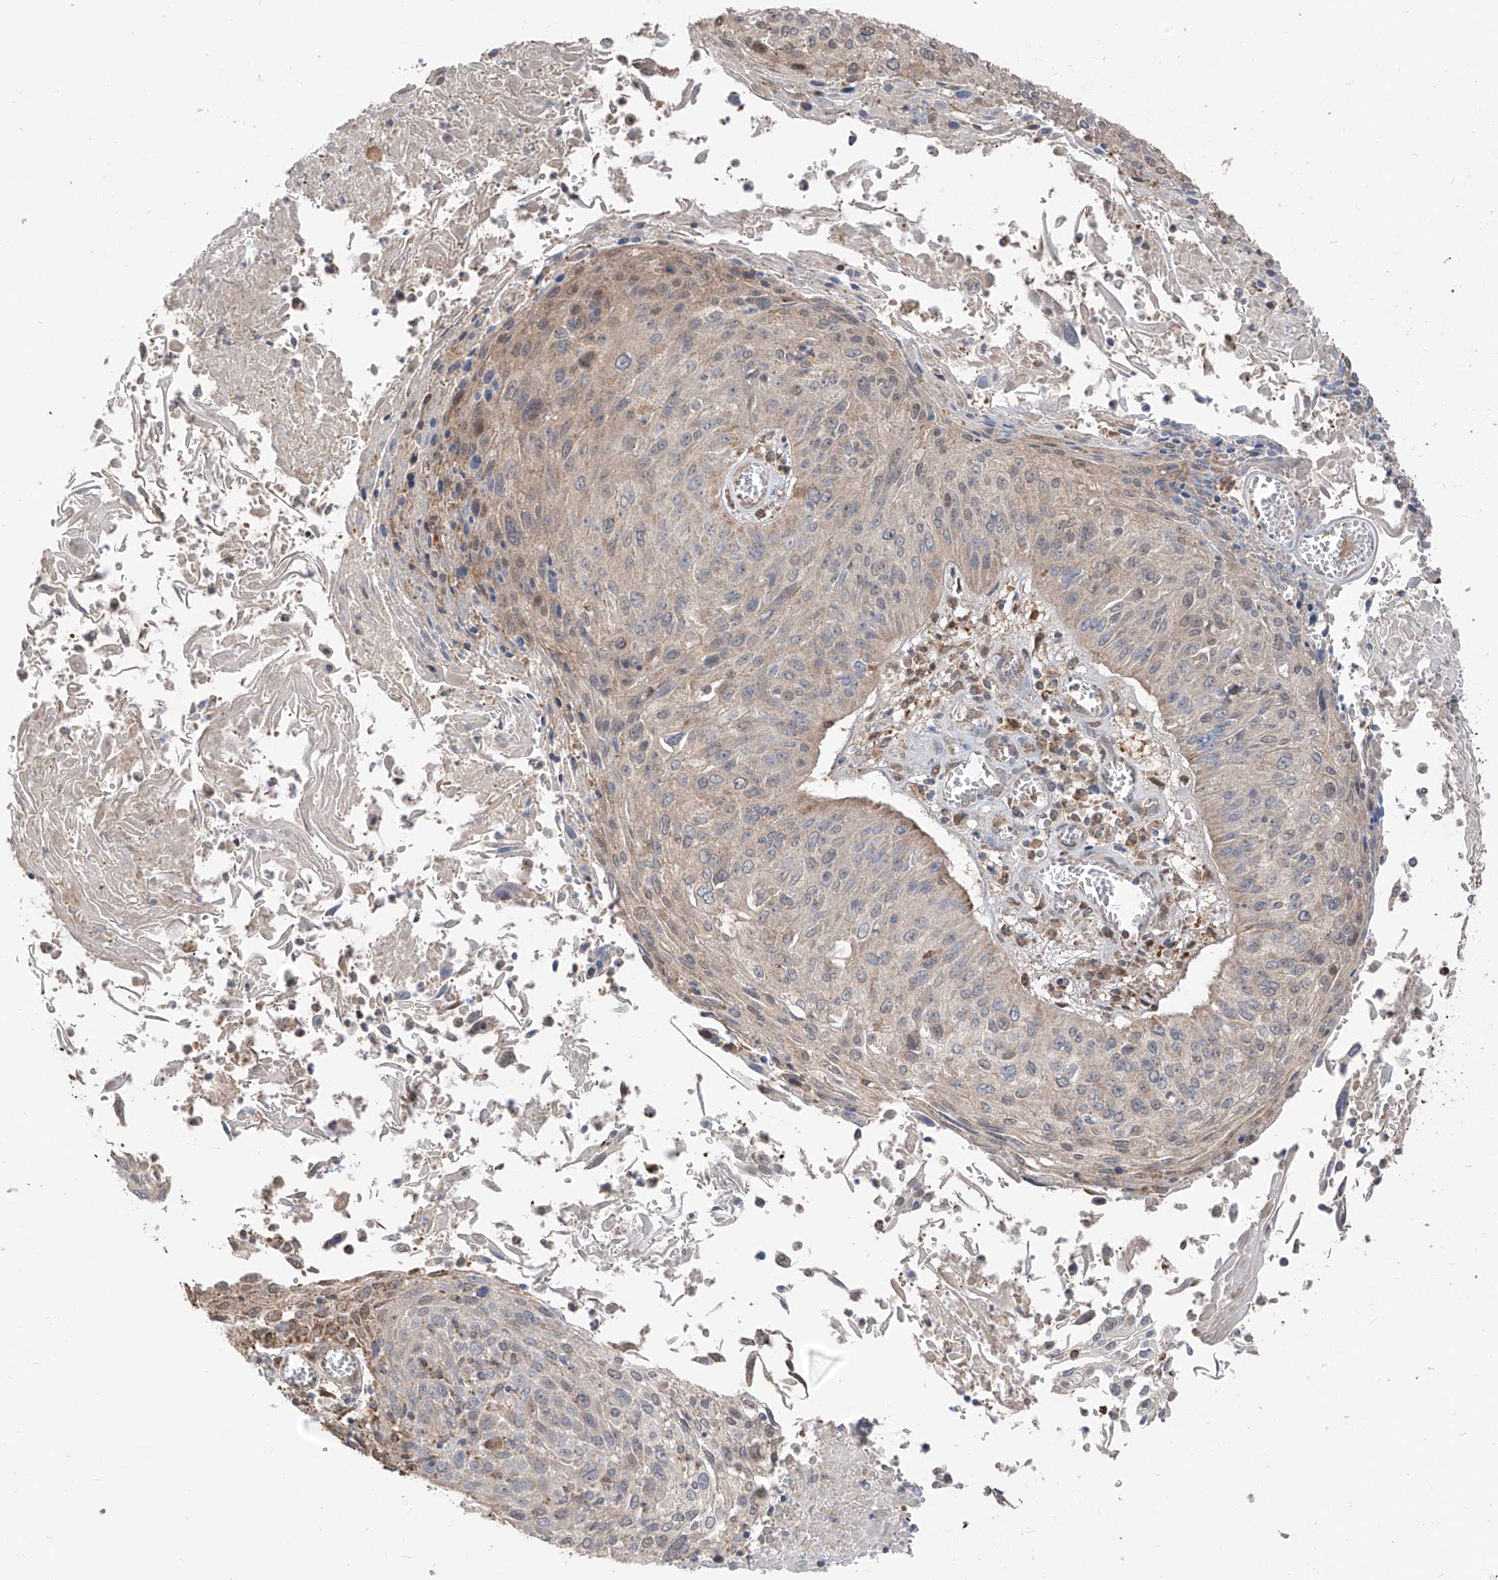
{"staining": {"intensity": "weak", "quantity": "<25%", "location": "cytoplasmic/membranous"}, "tissue": "cervical cancer", "cell_type": "Tumor cells", "image_type": "cancer", "snomed": [{"axis": "morphology", "description": "Squamous cell carcinoma, NOS"}, {"axis": "topography", "description": "Cervix"}], "caption": "High magnification brightfield microscopy of cervical cancer stained with DAB (brown) and counterstained with hematoxylin (blue): tumor cells show no significant staining.", "gene": "ETHE1", "patient": {"sex": "female", "age": 51}}